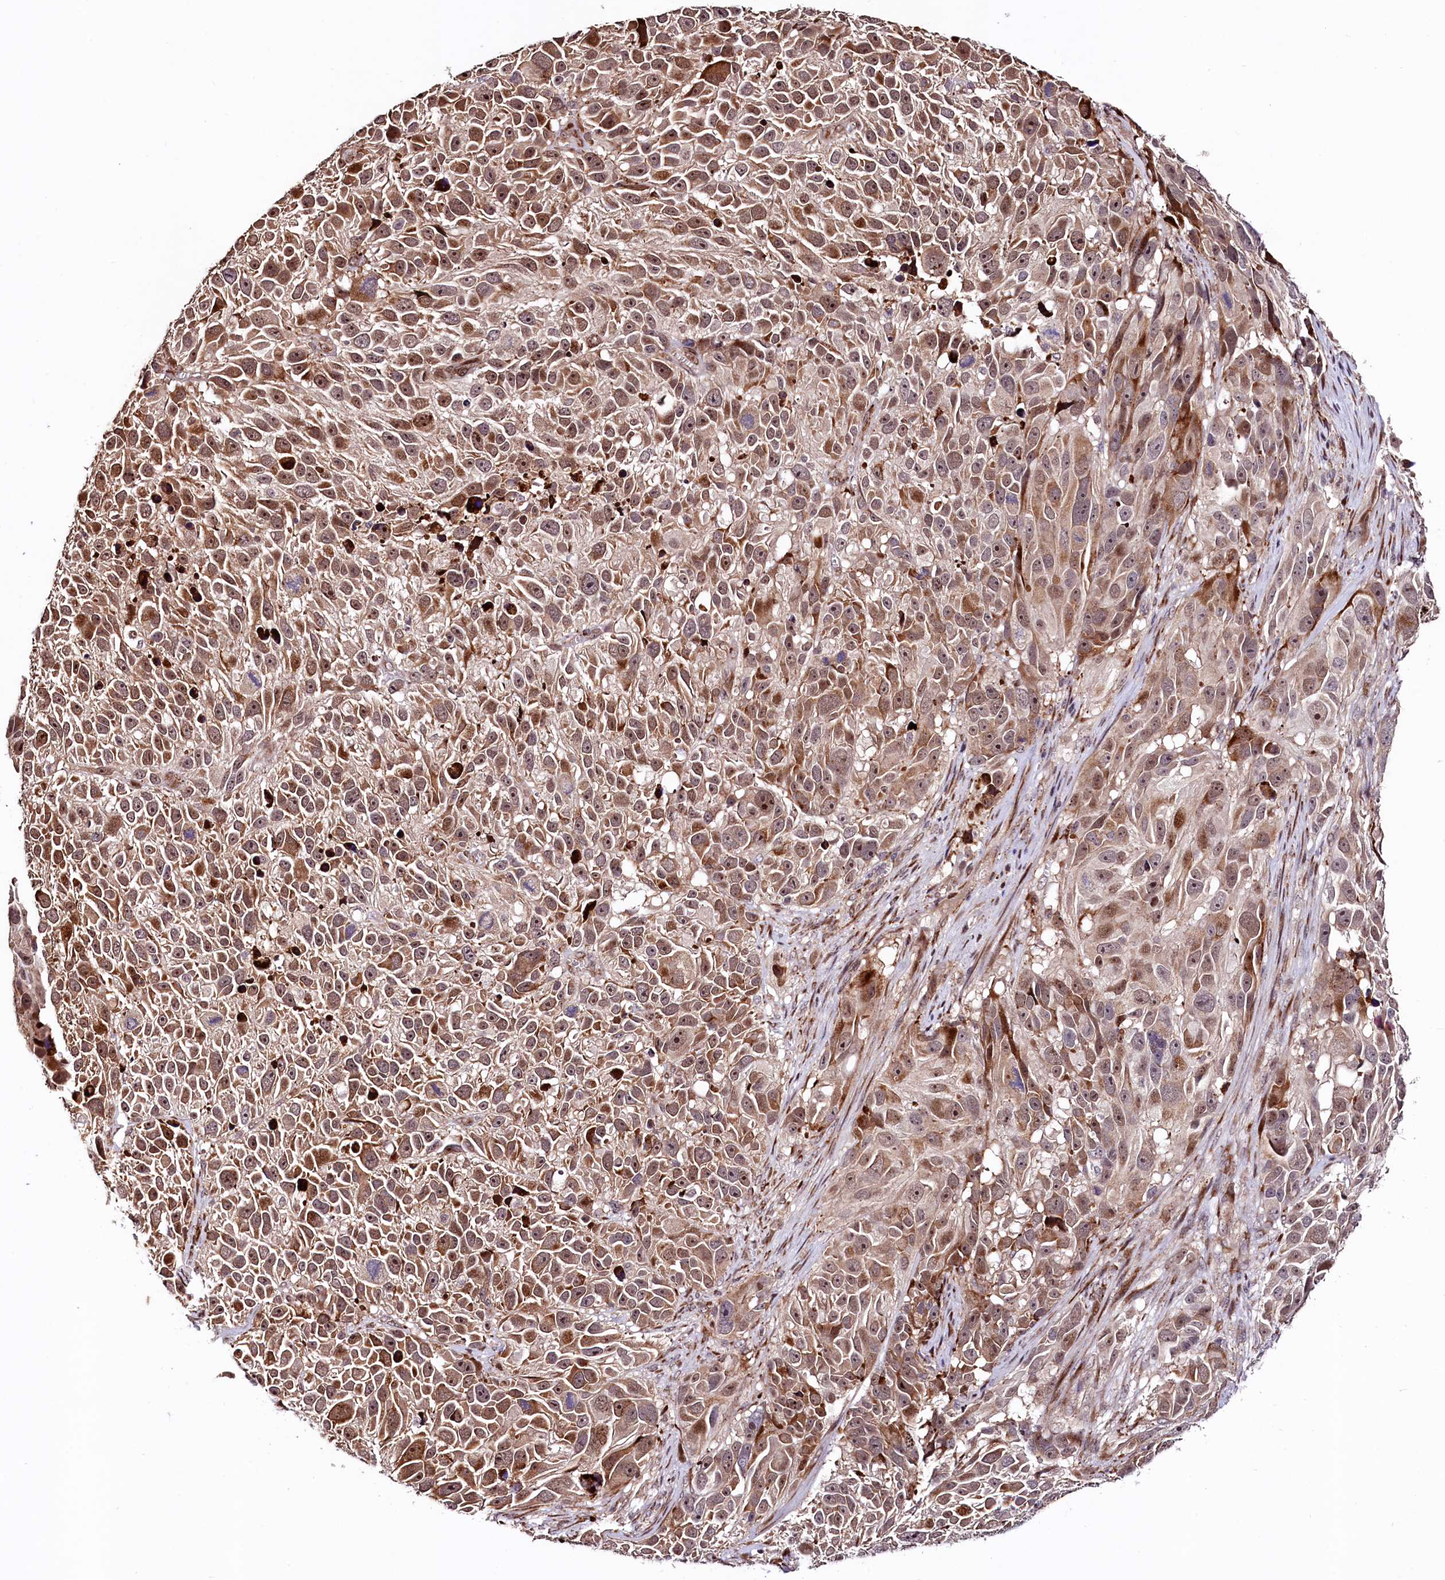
{"staining": {"intensity": "moderate", "quantity": ">75%", "location": "cytoplasmic/membranous,nuclear"}, "tissue": "melanoma", "cell_type": "Tumor cells", "image_type": "cancer", "snomed": [{"axis": "morphology", "description": "Malignant melanoma, NOS"}, {"axis": "topography", "description": "Skin"}], "caption": "Malignant melanoma tissue exhibits moderate cytoplasmic/membranous and nuclear expression in about >75% of tumor cells", "gene": "C5orf15", "patient": {"sex": "male", "age": 84}}